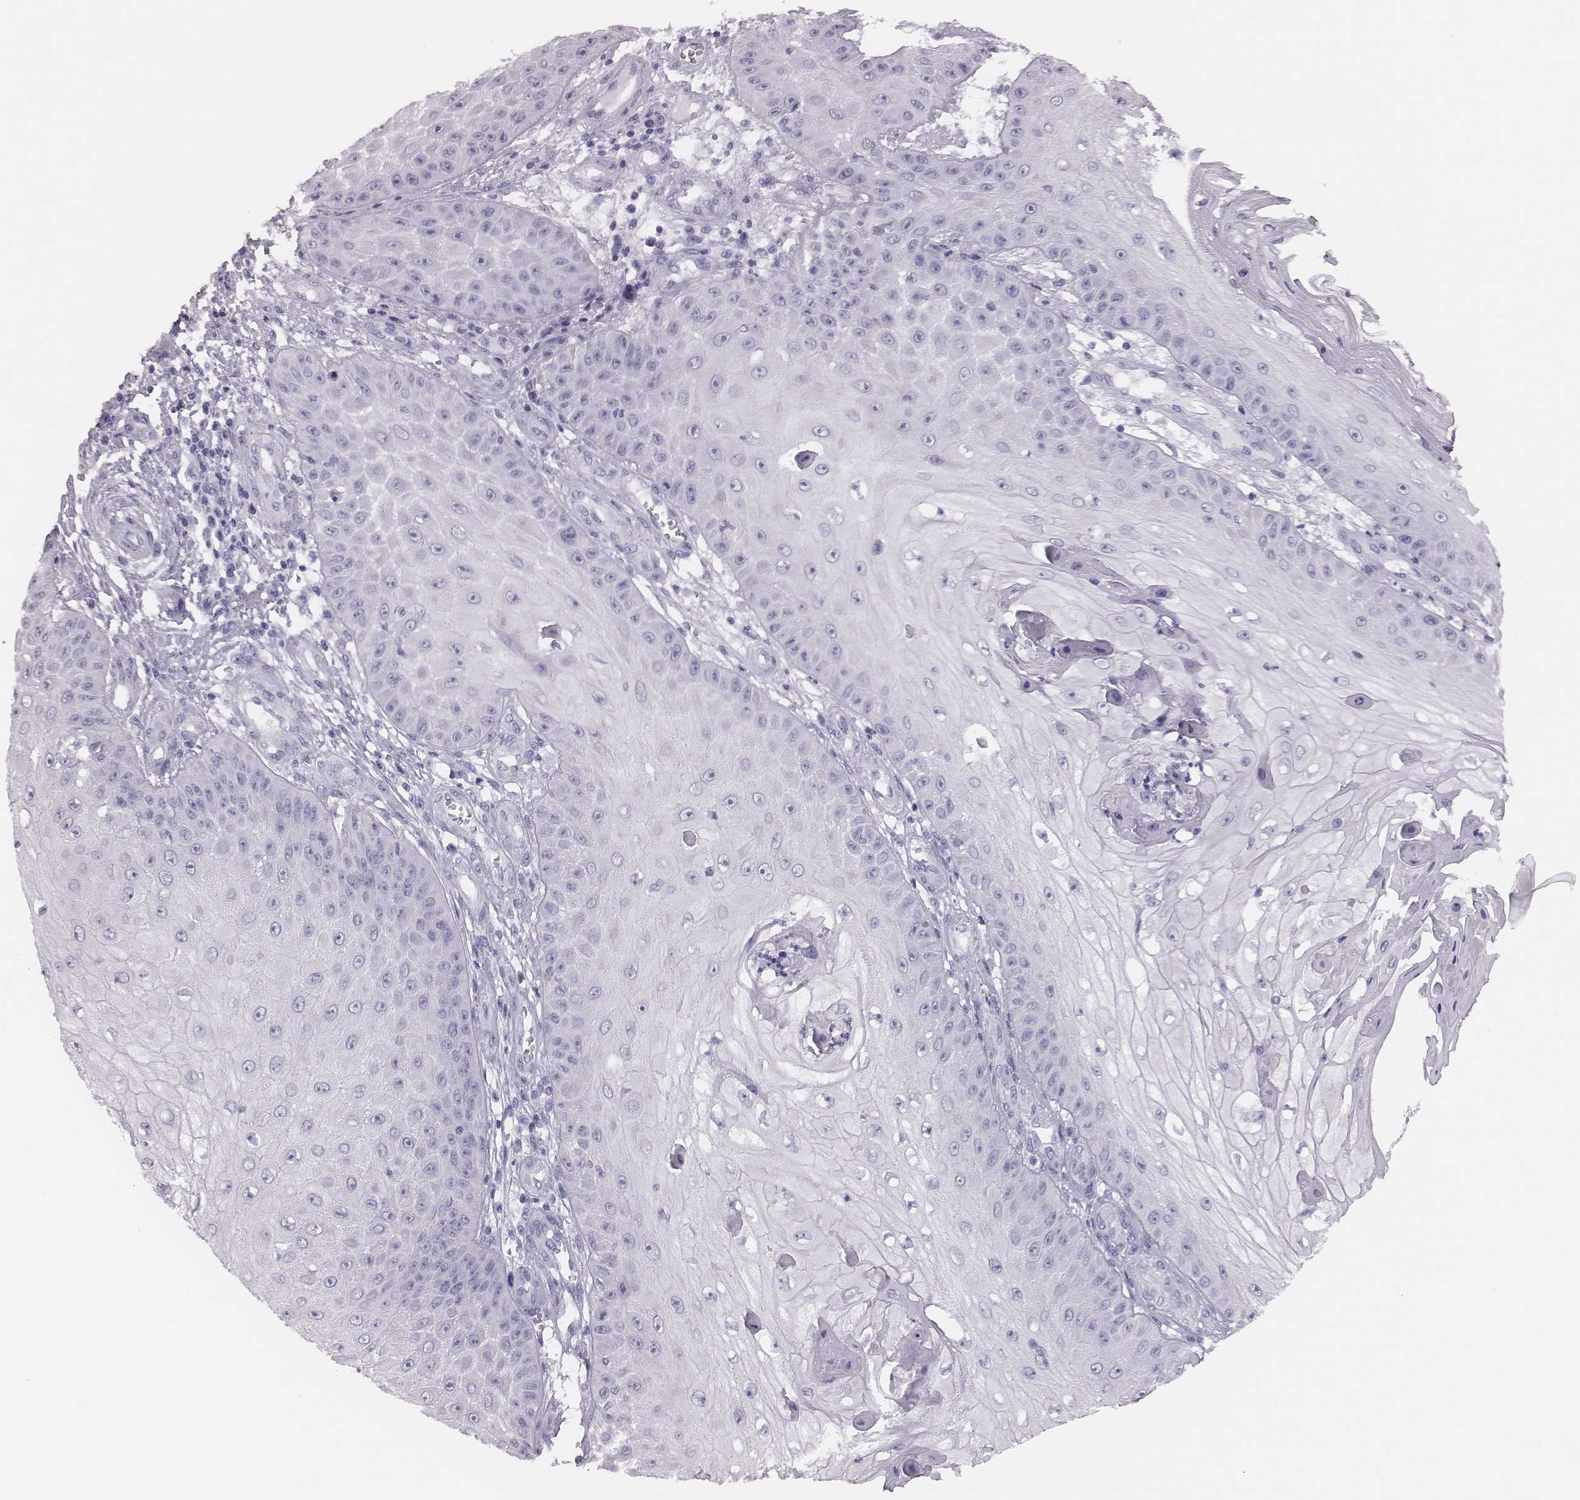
{"staining": {"intensity": "negative", "quantity": "none", "location": "none"}, "tissue": "skin cancer", "cell_type": "Tumor cells", "image_type": "cancer", "snomed": [{"axis": "morphology", "description": "Squamous cell carcinoma, NOS"}, {"axis": "topography", "description": "Skin"}], "caption": "Immunohistochemistry (IHC) image of neoplastic tissue: human squamous cell carcinoma (skin) stained with DAB shows no significant protein expression in tumor cells.", "gene": "H1-6", "patient": {"sex": "male", "age": 70}}